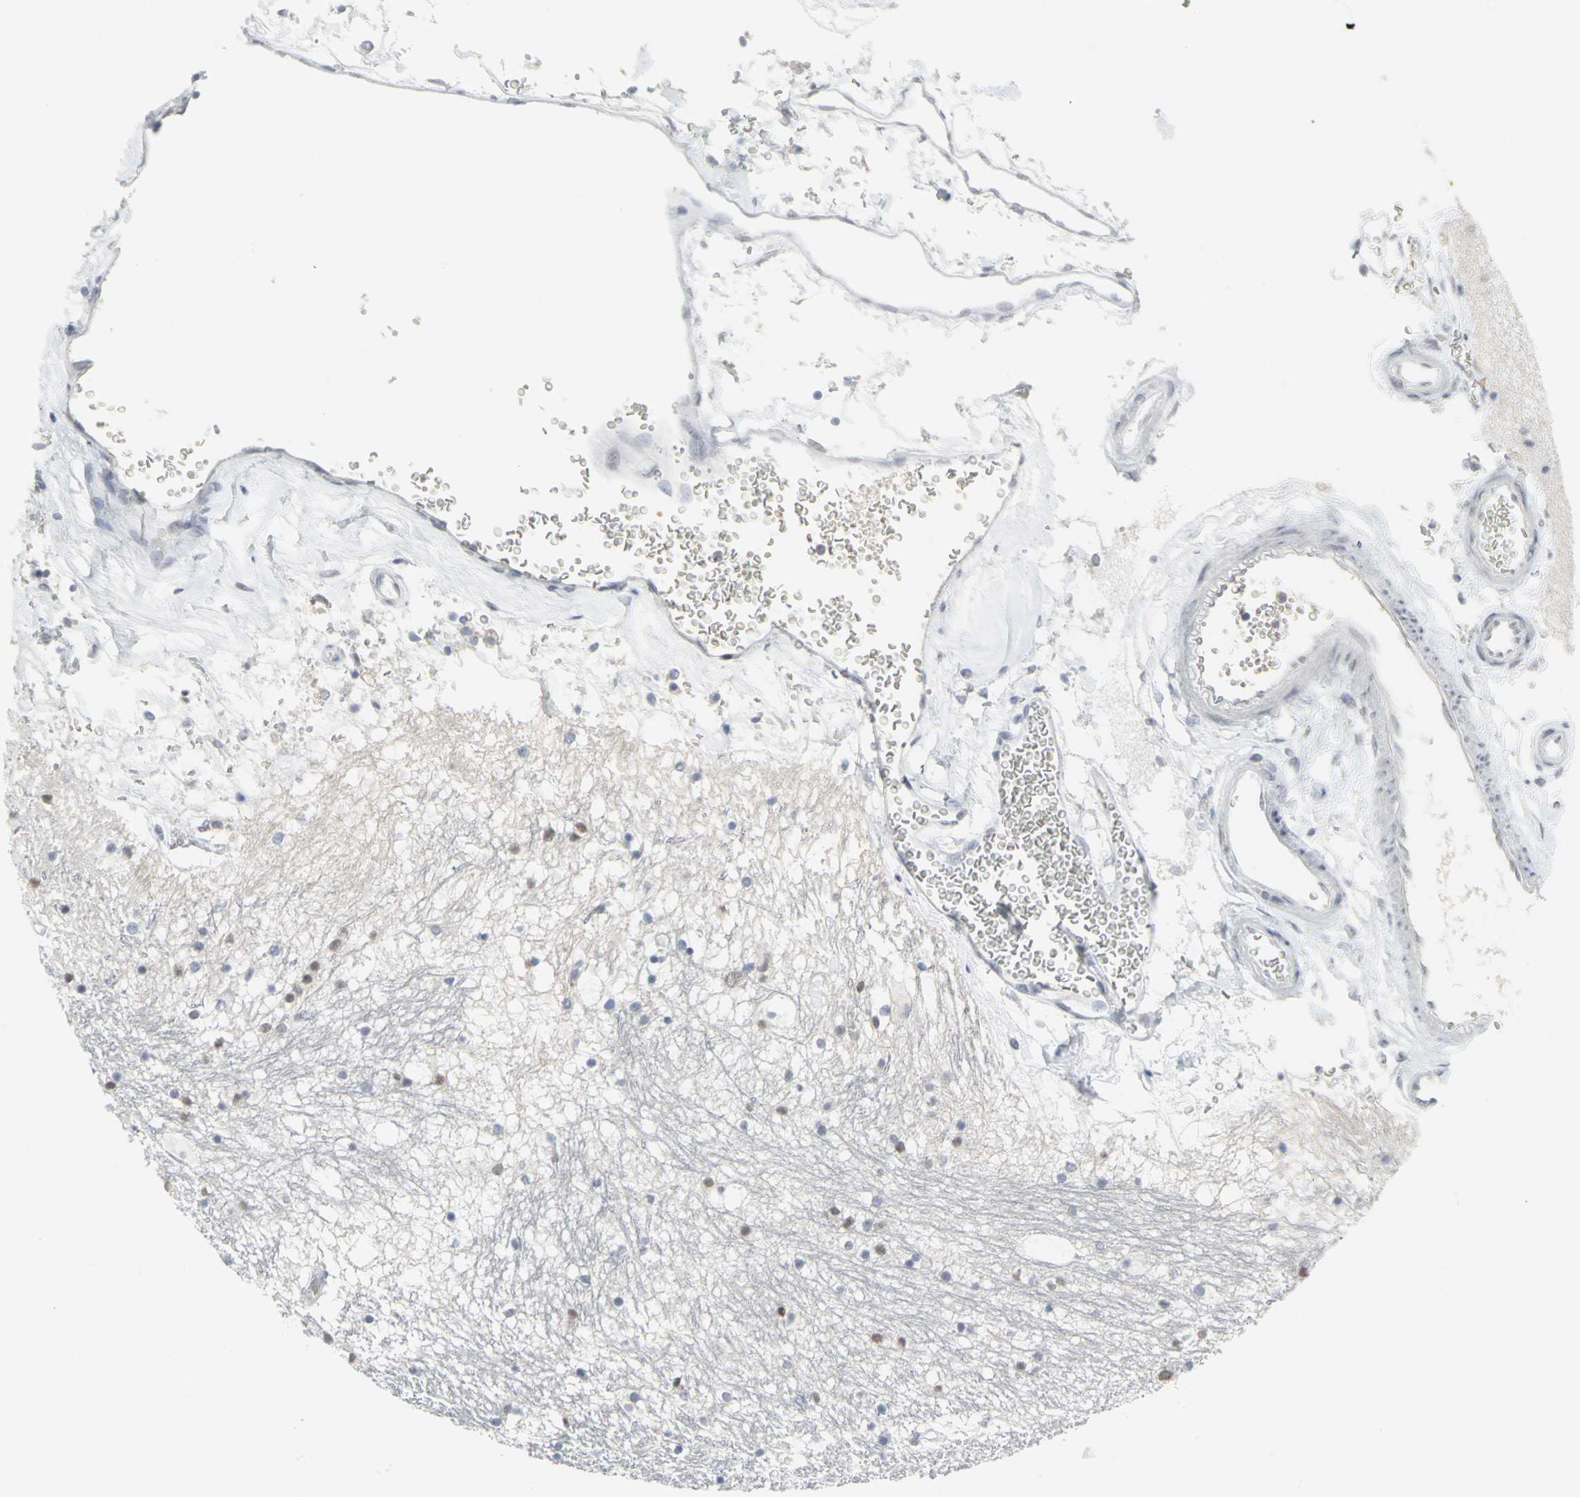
{"staining": {"intensity": "moderate", "quantity": "<25%", "location": "nuclear"}, "tissue": "hippocampus", "cell_type": "Glial cells", "image_type": "normal", "snomed": [{"axis": "morphology", "description": "Normal tissue, NOS"}, {"axis": "topography", "description": "Hippocampus"}], "caption": "Immunohistochemical staining of normal hippocampus displays <25% levels of moderate nuclear protein positivity in about <25% of glial cells. (DAB (3,3'-diaminobenzidine) IHC, brown staining for protein, blue staining for nuclei).", "gene": "ZIC1", "patient": {"sex": "male", "age": 45}}